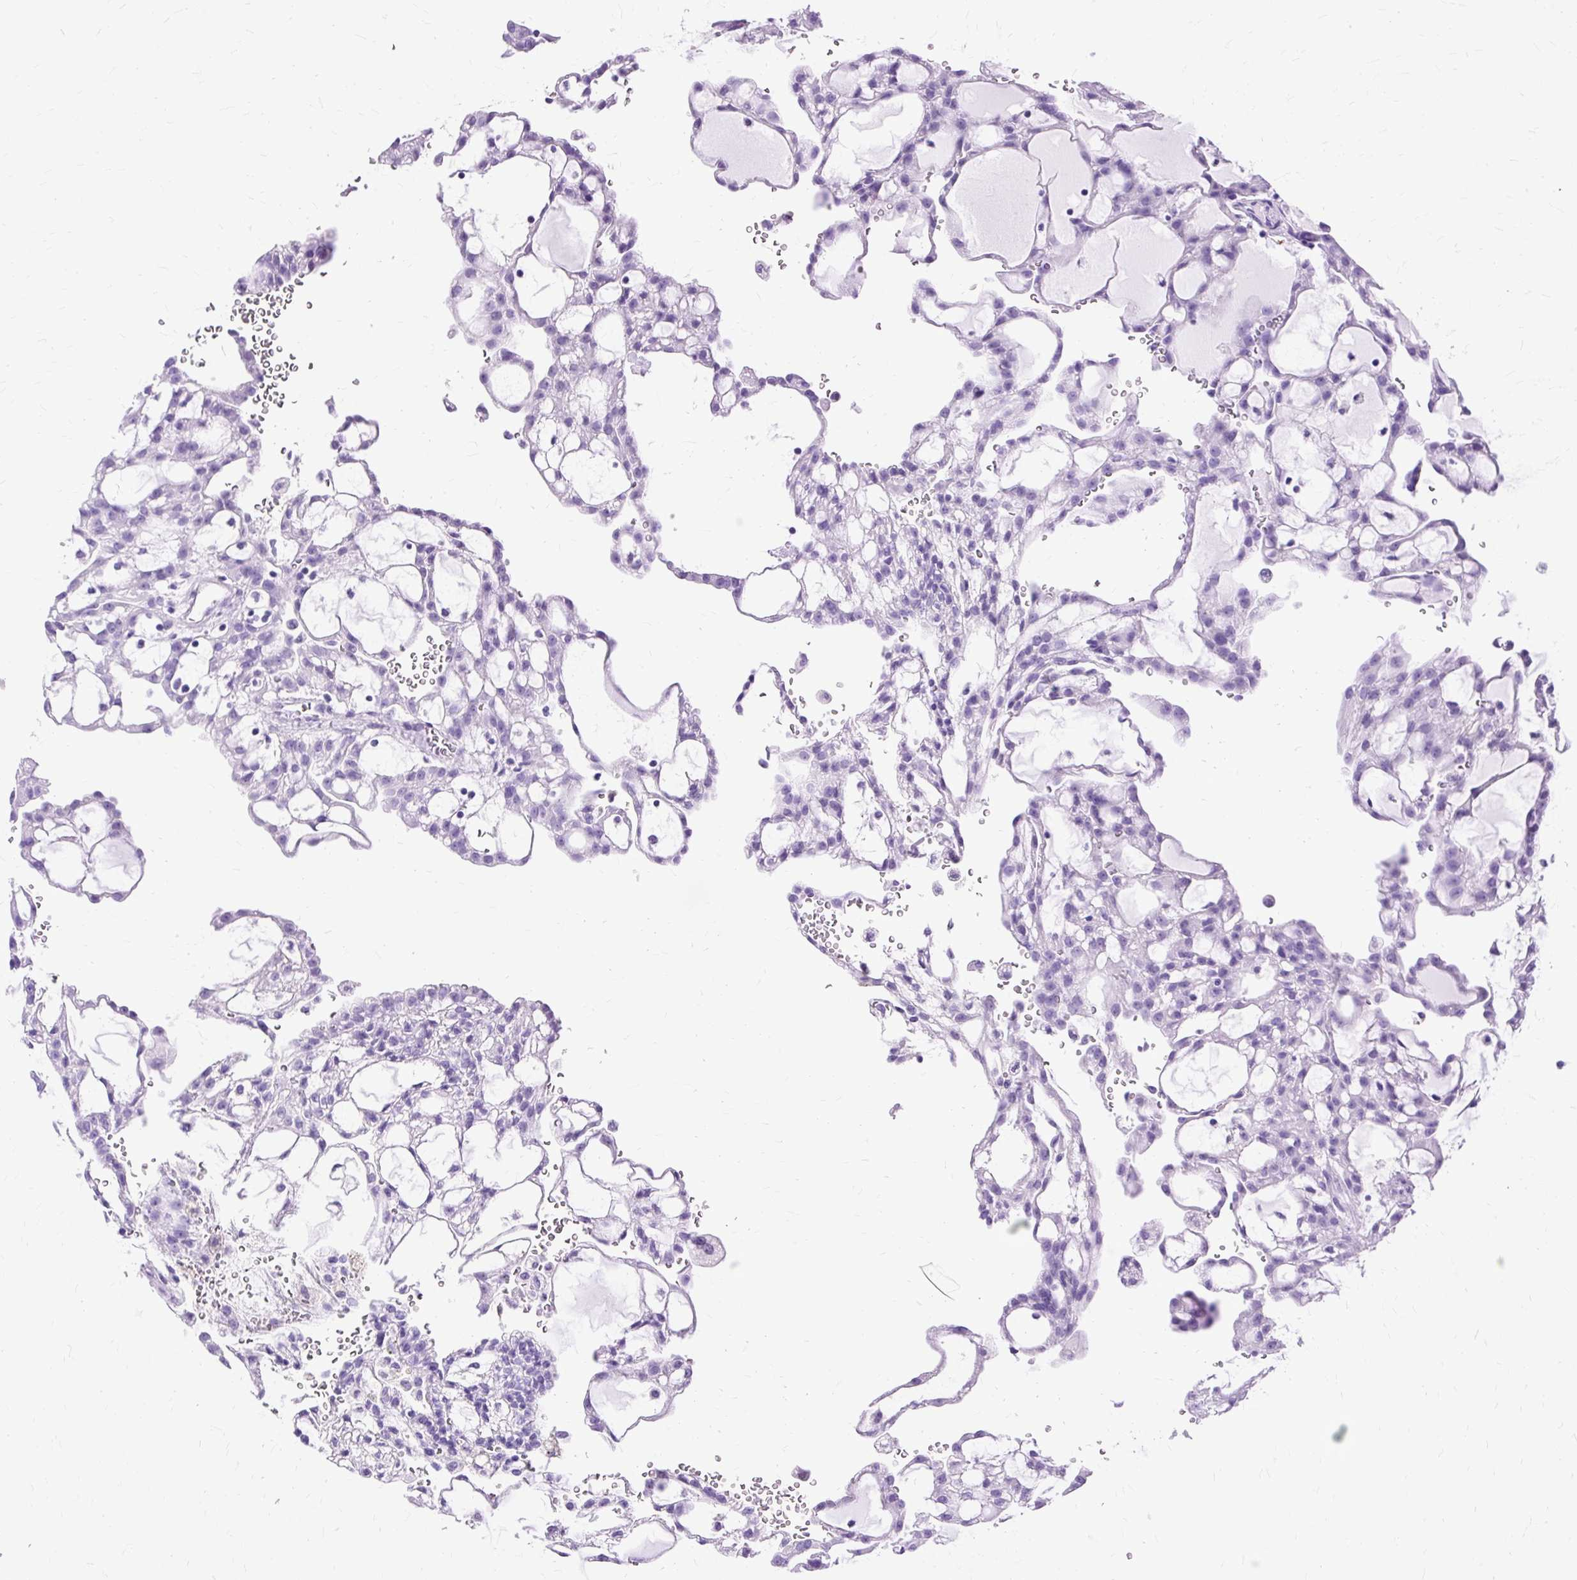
{"staining": {"intensity": "negative", "quantity": "none", "location": "none"}, "tissue": "renal cancer", "cell_type": "Tumor cells", "image_type": "cancer", "snomed": [{"axis": "morphology", "description": "Adenocarcinoma, NOS"}, {"axis": "topography", "description": "Kidney"}], "caption": "Renal cancer was stained to show a protein in brown. There is no significant positivity in tumor cells. (Immunohistochemistry (ihc), brightfield microscopy, high magnification).", "gene": "SLC8A2", "patient": {"sex": "male", "age": 63}}